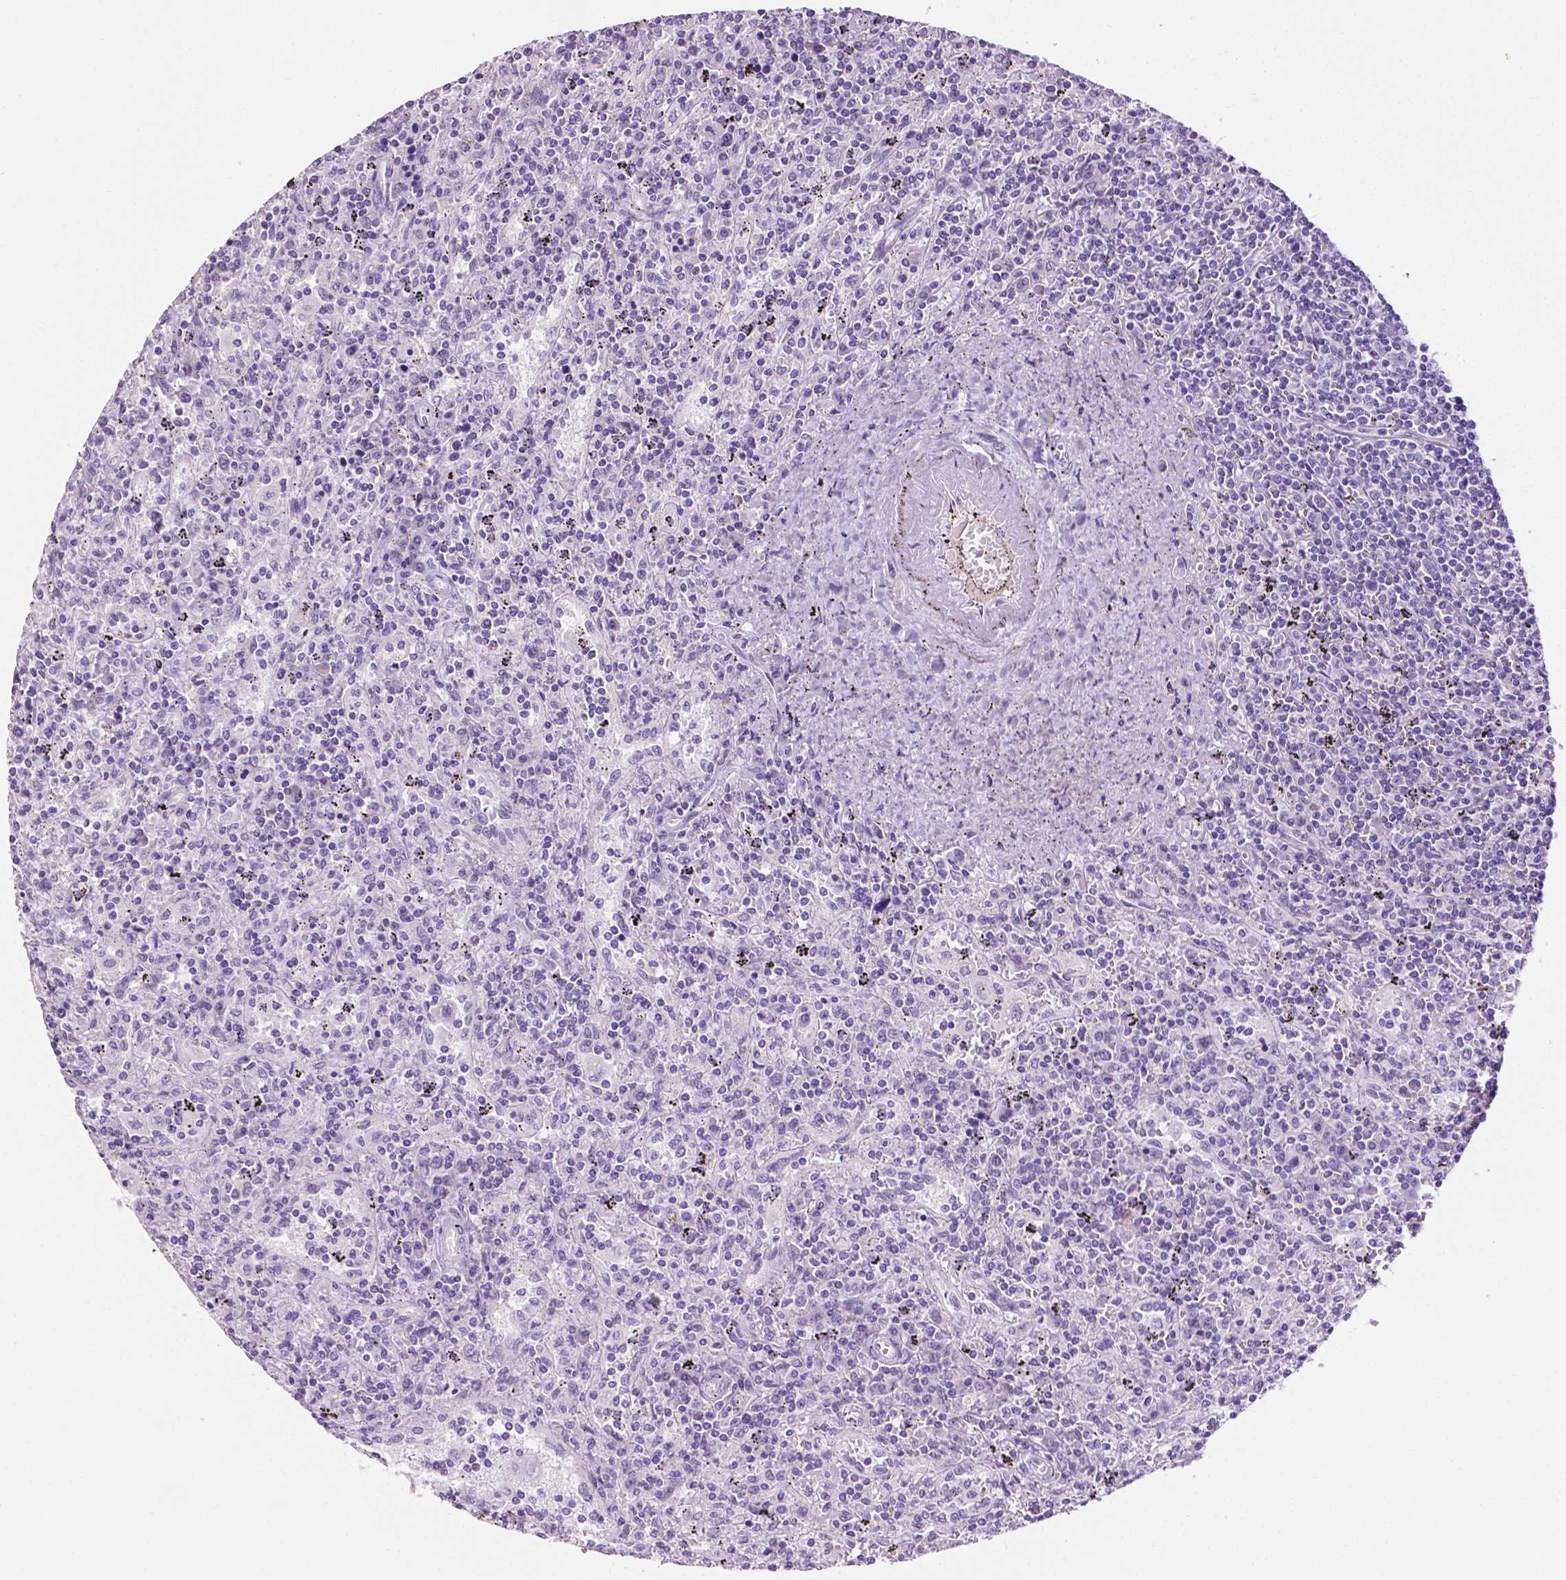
{"staining": {"intensity": "negative", "quantity": "none", "location": "none"}, "tissue": "lymphoma", "cell_type": "Tumor cells", "image_type": "cancer", "snomed": [{"axis": "morphology", "description": "Malignant lymphoma, non-Hodgkin's type, Low grade"}, {"axis": "topography", "description": "Spleen"}], "caption": "Immunohistochemical staining of human lymphoma displays no significant staining in tumor cells.", "gene": "TACSTD2", "patient": {"sex": "male", "age": 62}}